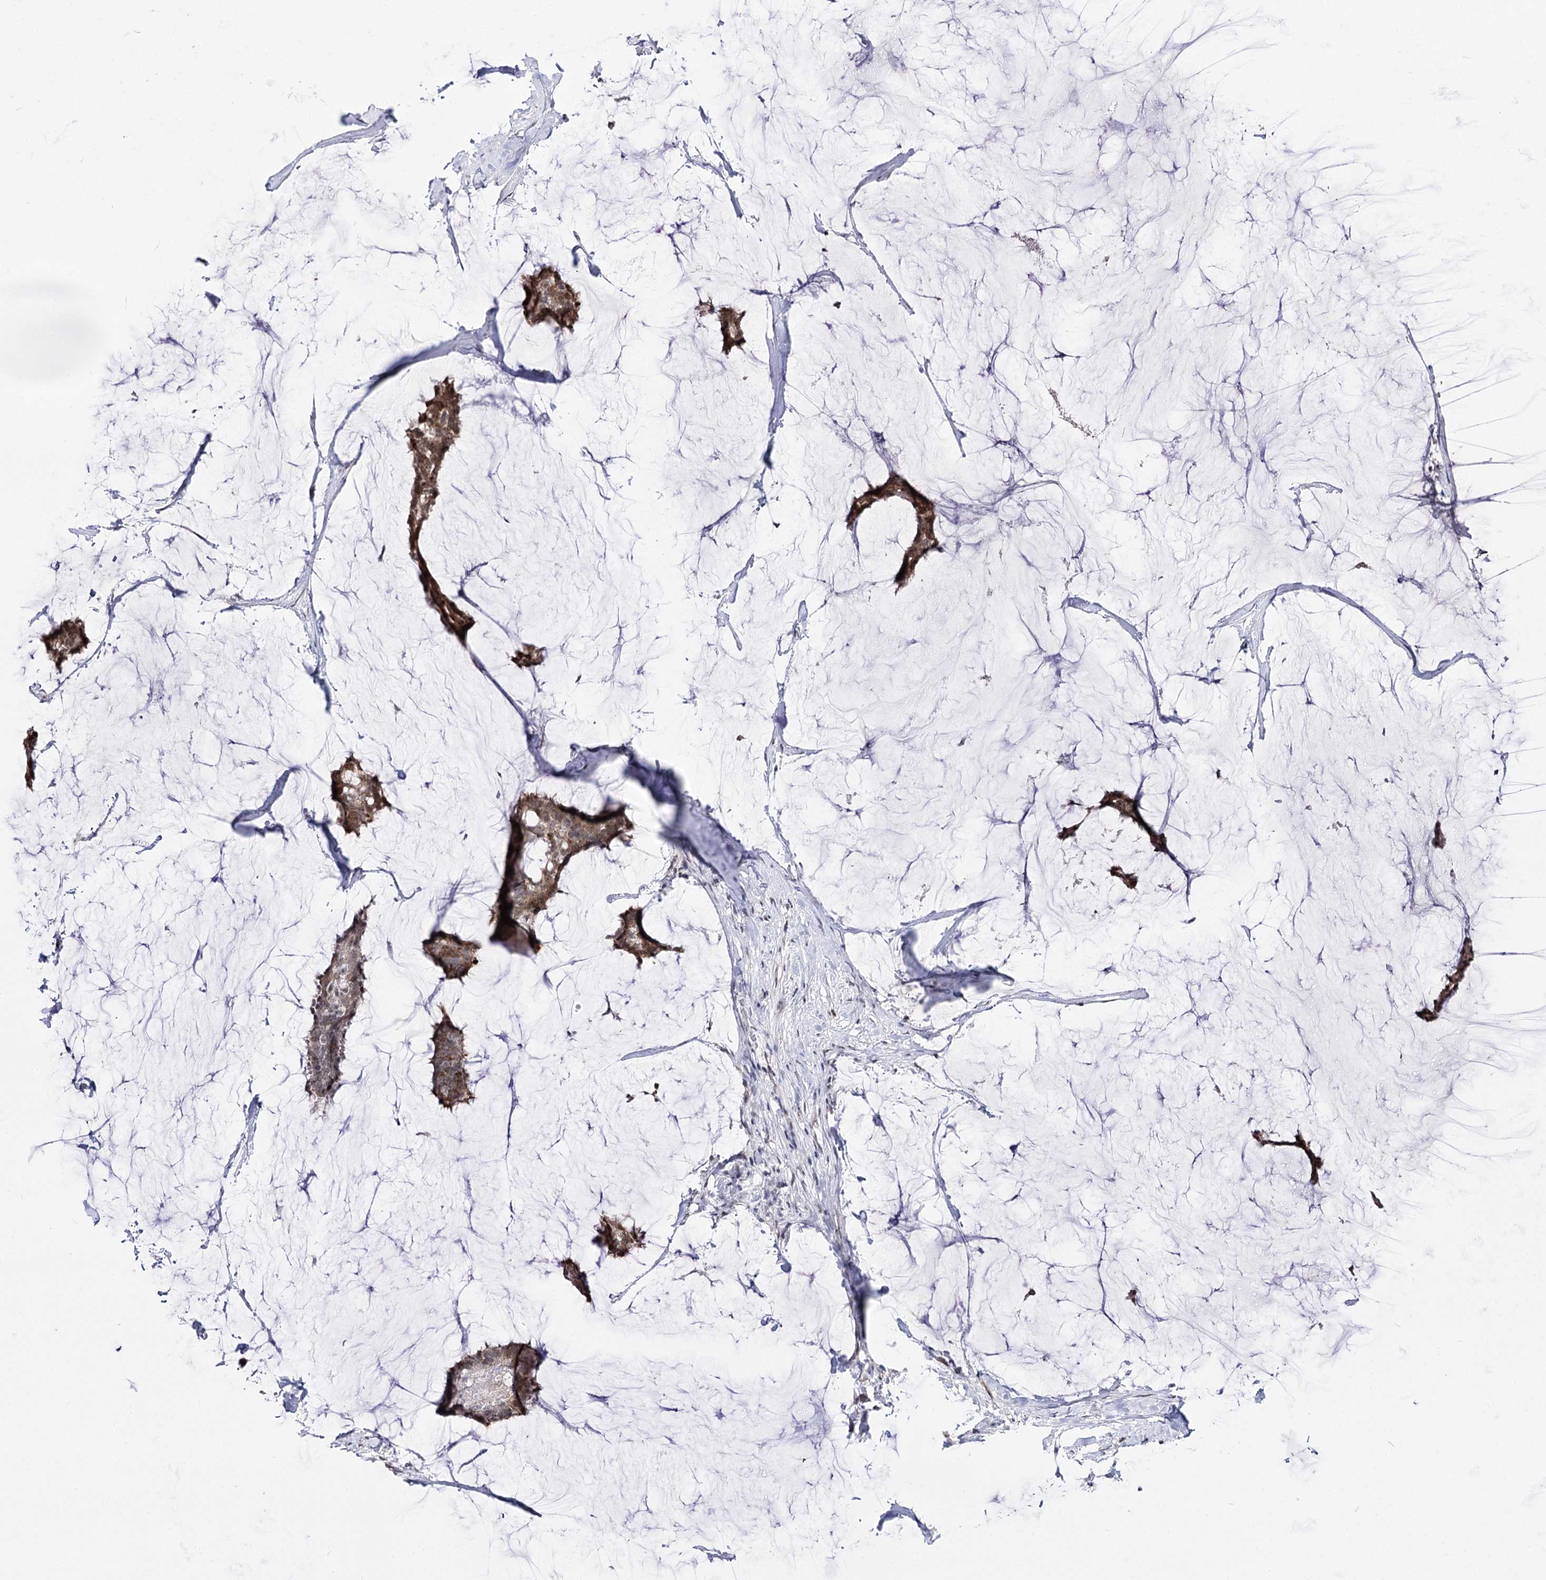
{"staining": {"intensity": "moderate", "quantity": ">75%", "location": "cytoplasmic/membranous,nuclear"}, "tissue": "breast cancer", "cell_type": "Tumor cells", "image_type": "cancer", "snomed": [{"axis": "morphology", "description": "Duct carcinoma"}, {"axis": "topography", "description": "Breast"}], "caption": "Immunohistochemical staining of human breast invasive ductal carcinoma displays medium levels of moderate cytoplasmic/membranous and nuclear protein positivity in about >75% of tumor cells.", "gene": "STOX1", "patient": {"sex": "female", "age": 93}}